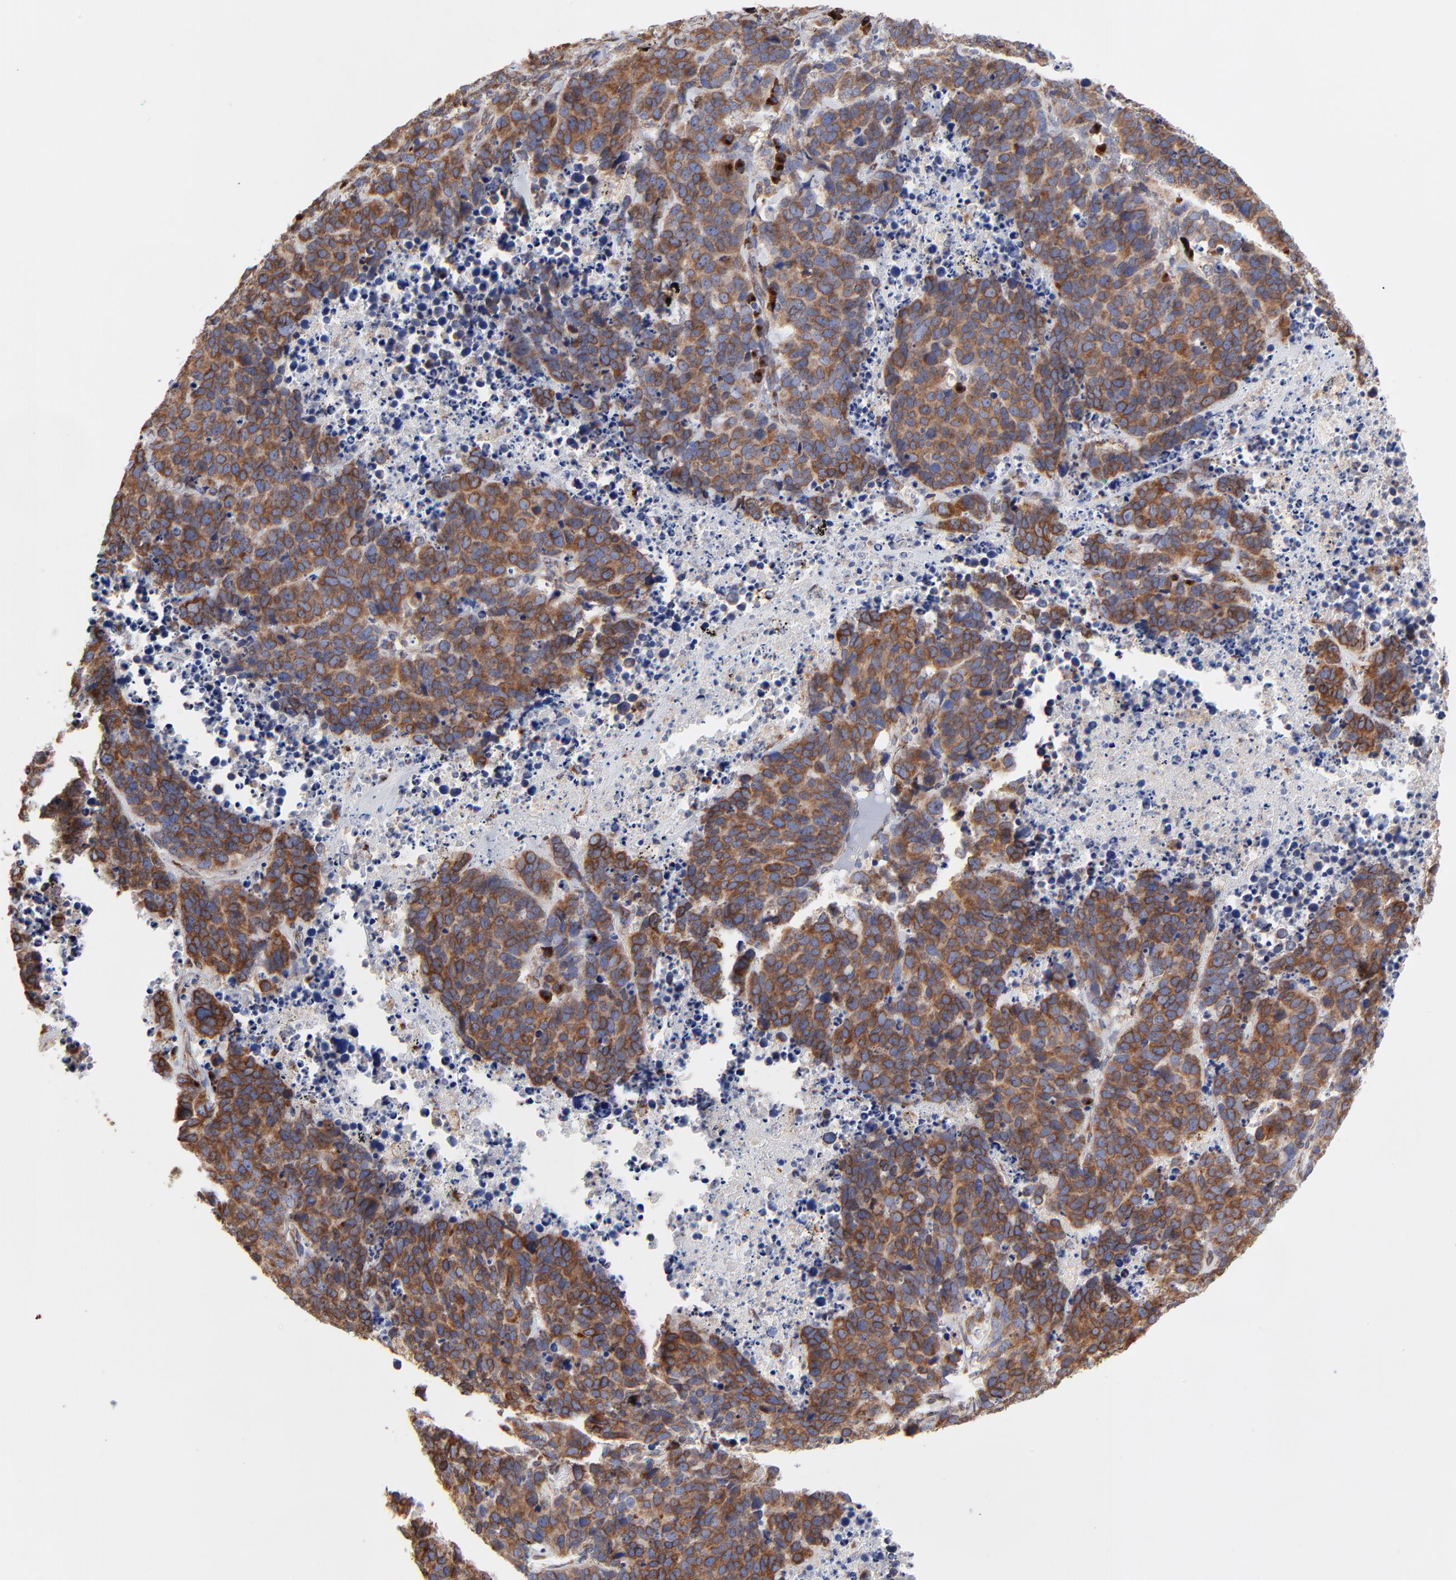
{"staining": {"intensity": "moderate", "quantity": ">75%", "location": "cytoplasmic/membranous"}, "tissue": "lung cancer", "cell_type": "Tumor cells", "image_type": "cancer", "snomed": [{"axis": "morphology", "description": "Carcinoid, malignant, NOS"}, {"axis": "topography", "description": "Lung"}], "caption": "This is a photomicrograph of immunohistochemistry (IHC) staining of lung cancer, which shows moderate expression in the cytoplasmic/membranous of tumor cells.", "gene": "LMAN1", "patient": {"sex": "male", "age": 60}}